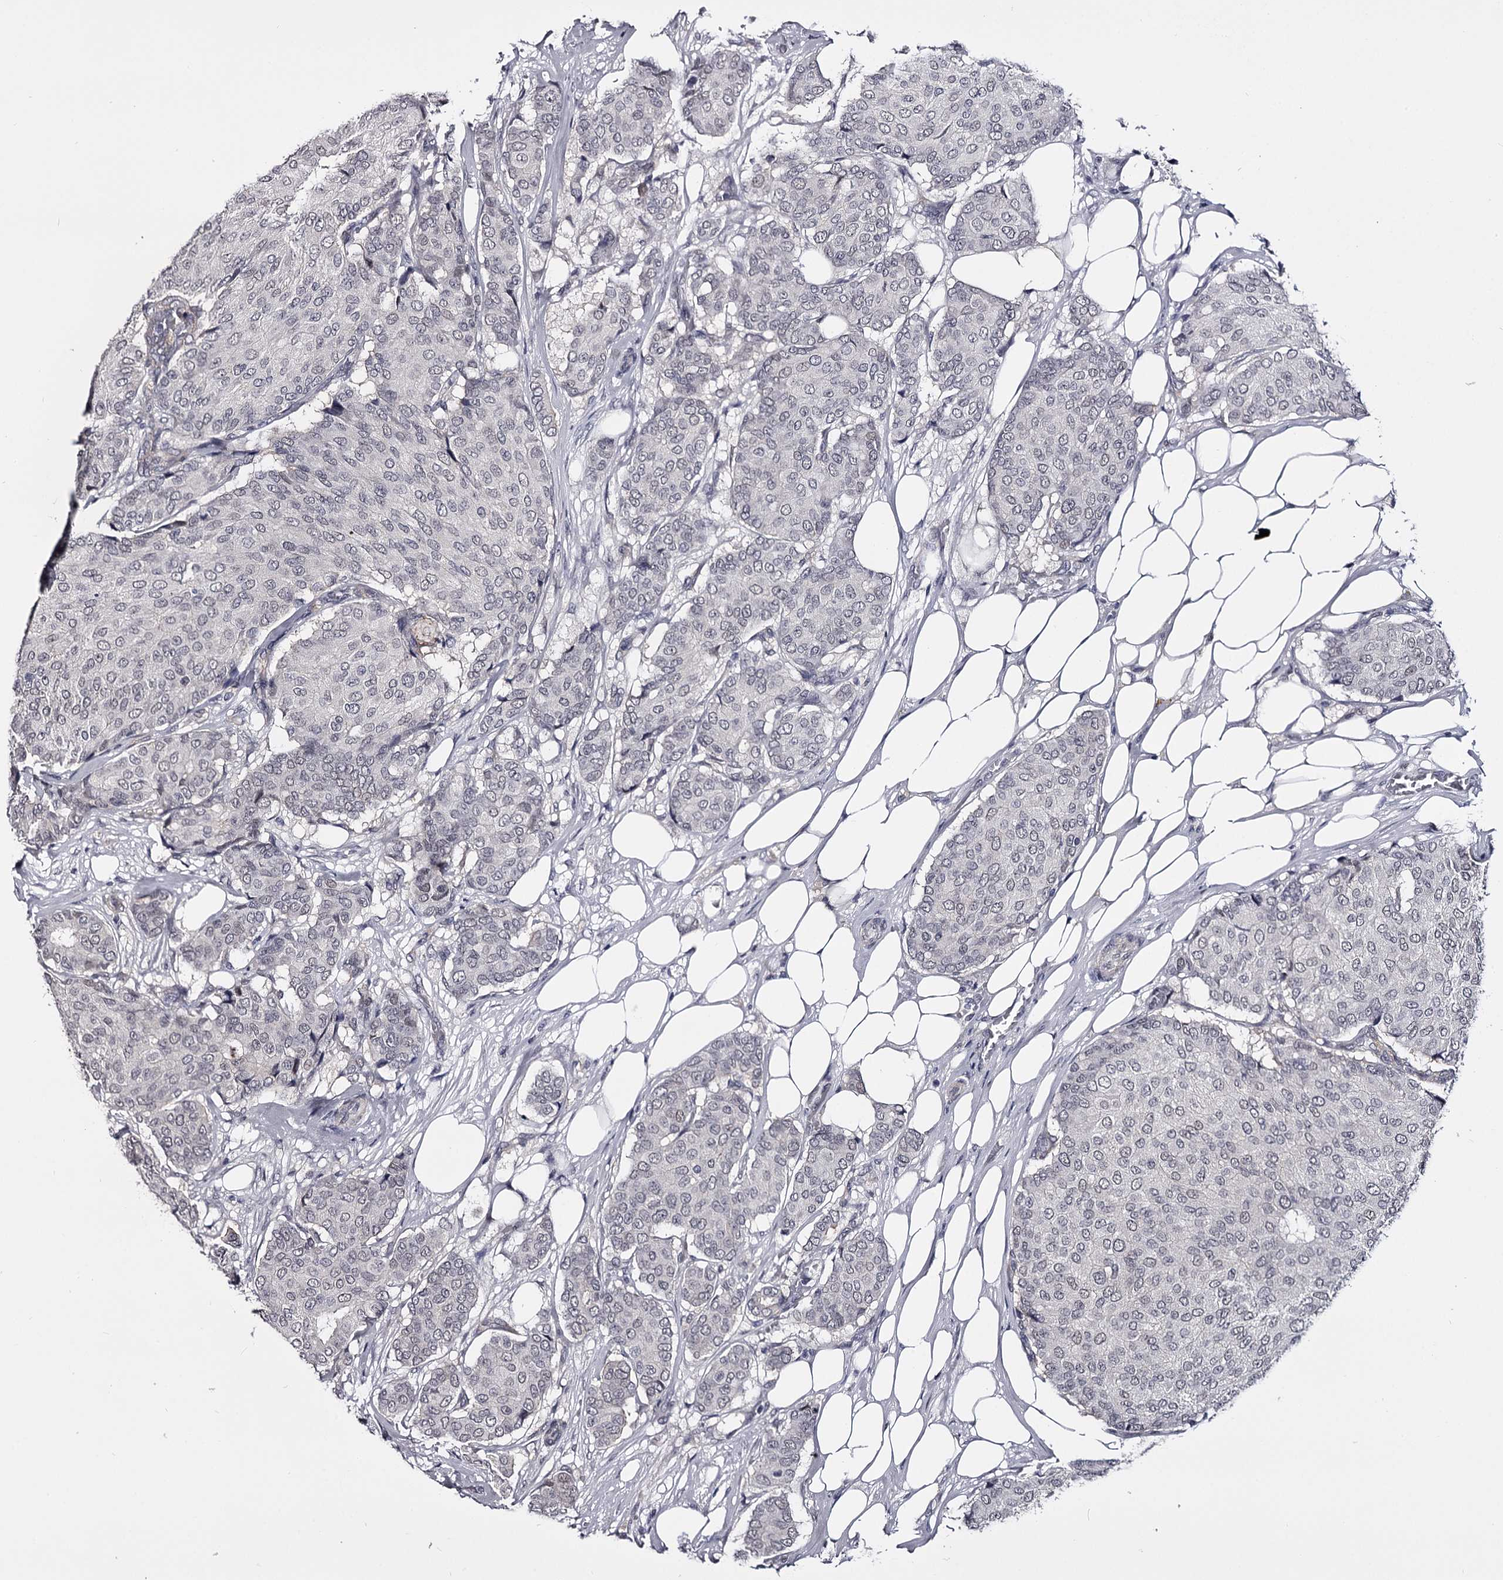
{"staining": {"intensity": "negative", "quantity": "none", "location": "none"}, "tissue": "breast cancer", "cell_type": "Tumor cells", "image_type": "cancer", "snomed": [{"axis": "morphology", "description": "Duct carcinoma"}, {"axis": "topography", "description": "Breast"}], "caption": "This is an immunohistochemistry (IHC) histopathology image of human intraductal carcinoma (breast). There is no expression in tumor cells.", "gene": "OVOL2", "patient": {"sex": "female", "age": 75}}